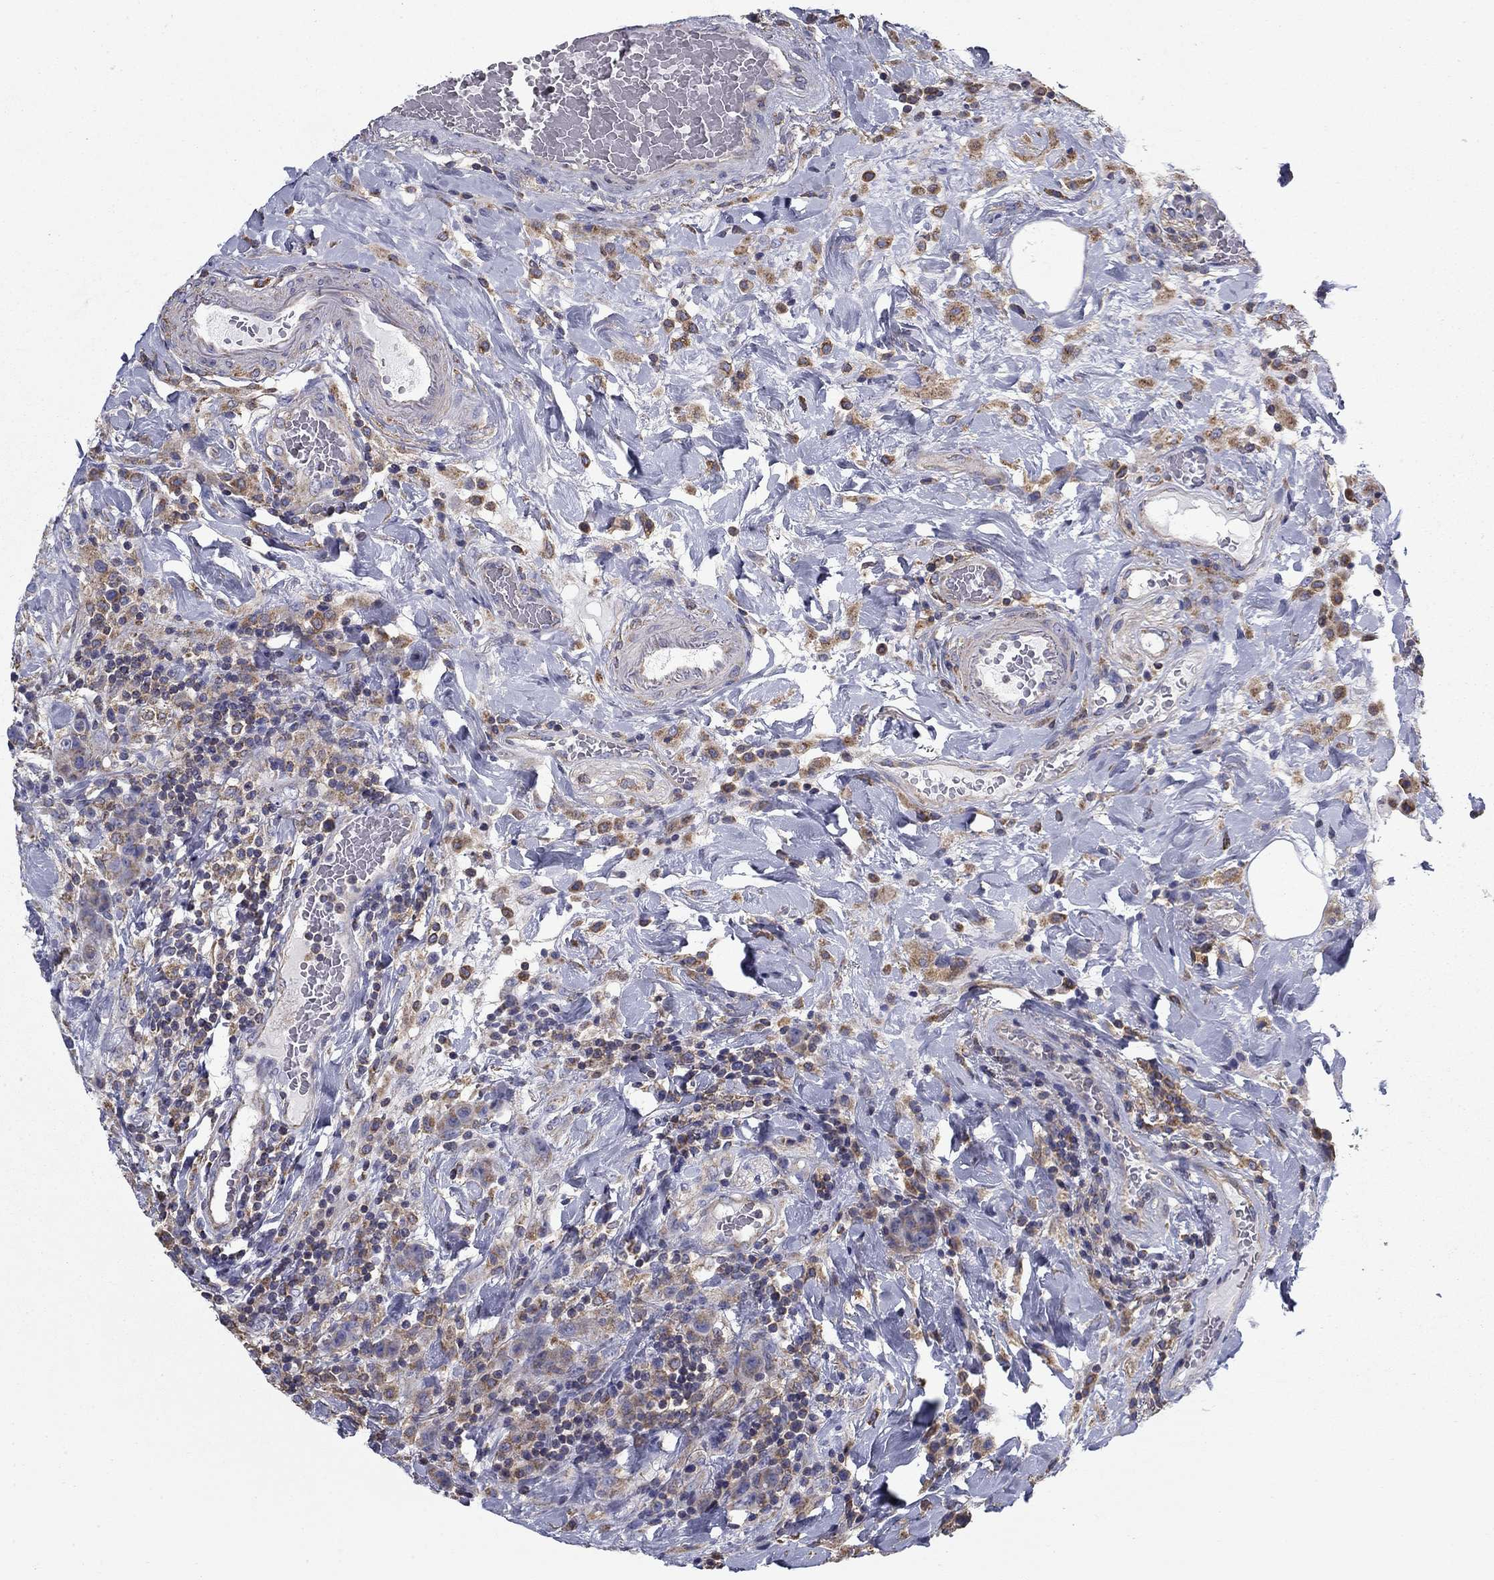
{"staining": {"intensity": "moderate", "quantity": "<25%", "location": "cytoplasmic/membranous"}, "tissue": "colorectal cancer", "cell_type": "Tumor cells", "image_type": "cancer", "snomed": [{"axis": "morphology", "description": "Adenocarcinoma, NOS"}, {"axis": "topography", "description": "Colon"}], "caption": "Moderate cytoplasmic/membranous expression for a protein is present in approximately <25% of tumor cells of colorectal adenocarcinoma using immunohistochemistry (IHC).", "gene": "NME5", "patient": {"sex": "female", "age": 69}}